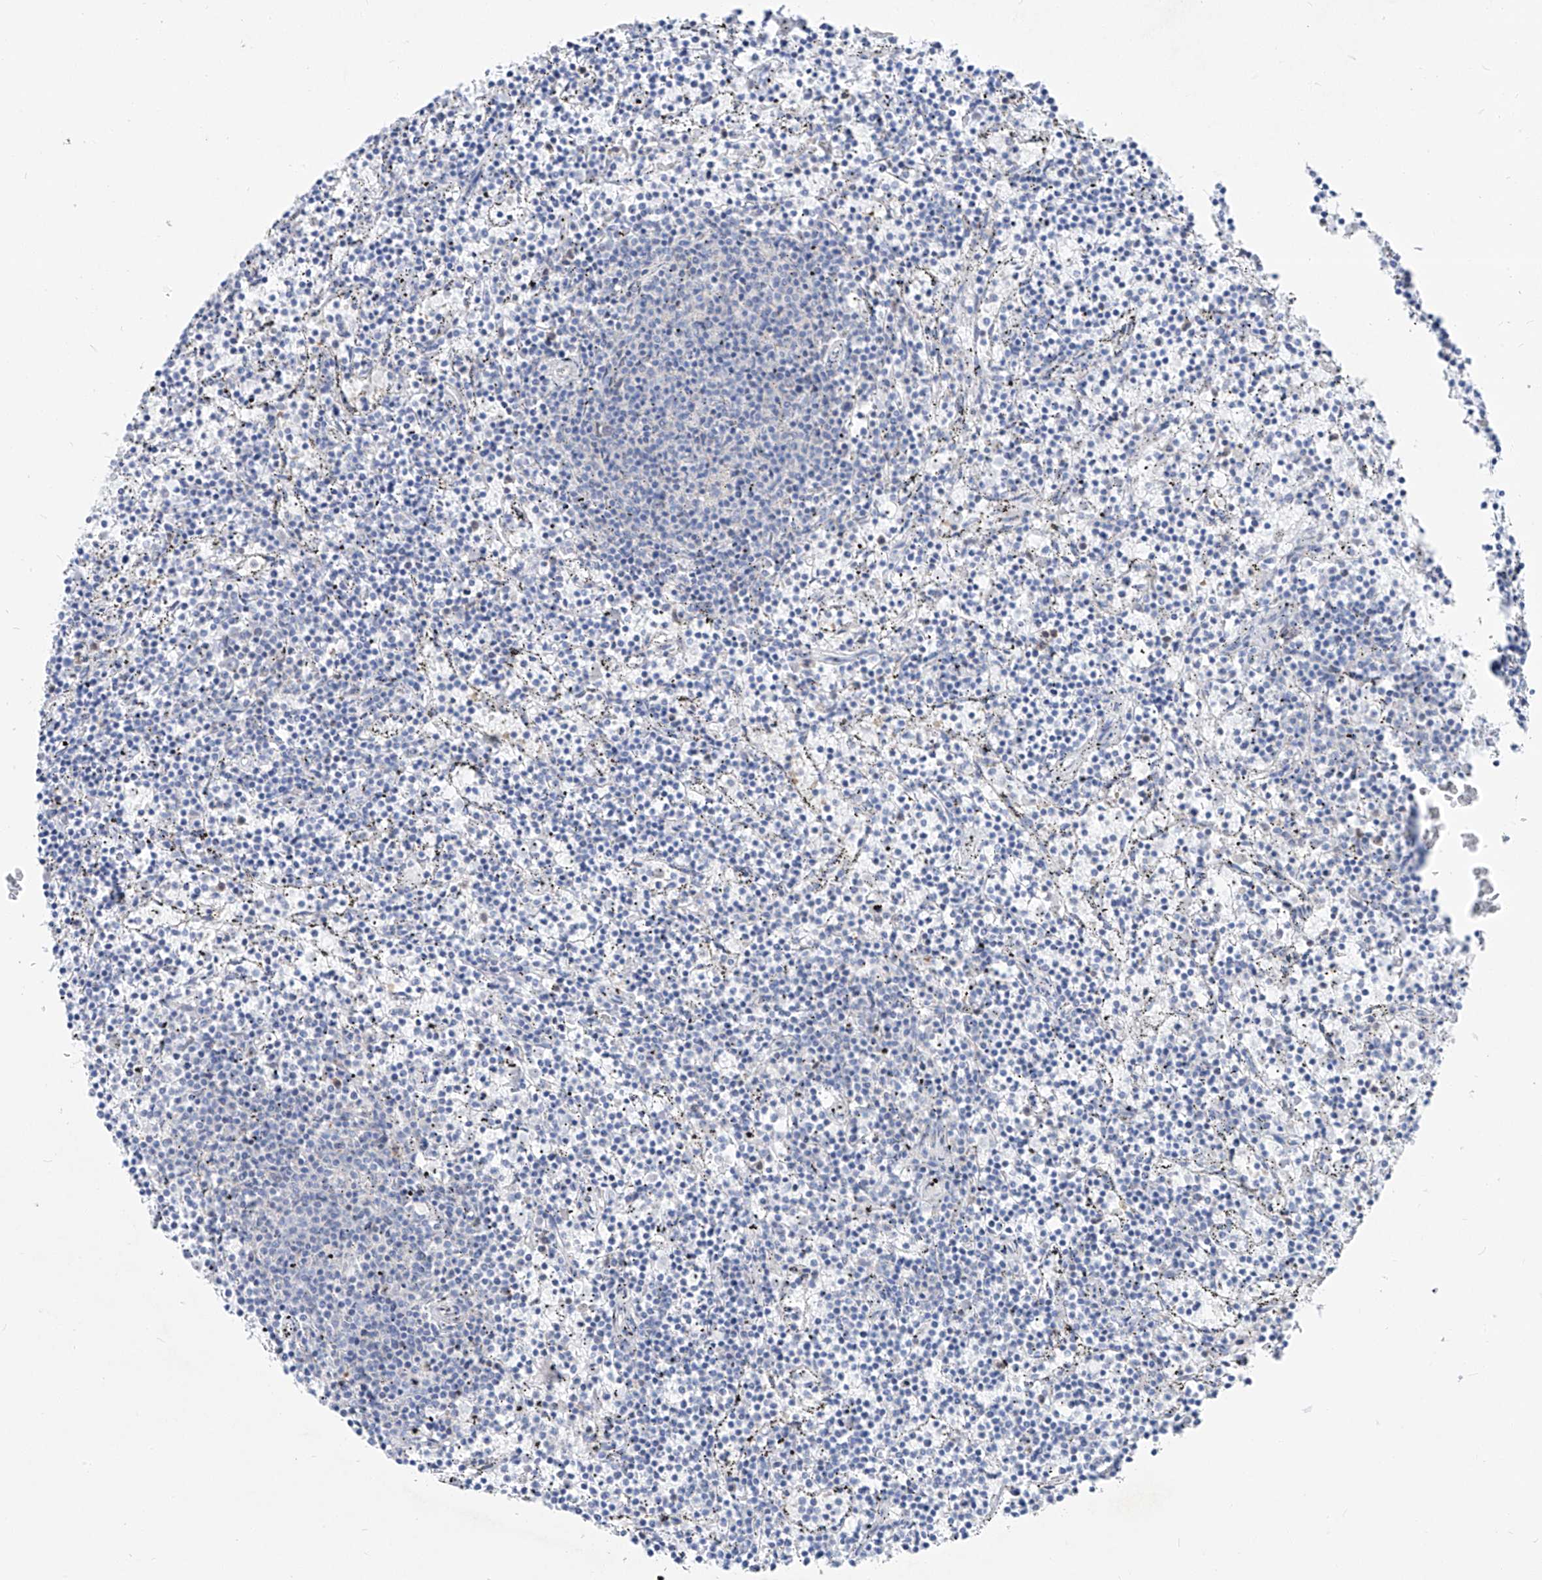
{"staining": {"intensity": "negative", "quantity": "none", "location": "none"}, "tissue": "lymphoma", "cell_type": "Tumor cells", "image_type": "cancer", "snomed": [{"axis": "morphology", "description": "Malignant lymphoma, non-Hodgkin's type, Low grade"}, {"axis": "topography", "description": "Spleen"}], "caption": "An image of human lymphoma is negative for staining in tumor cells.", "gene": "UFL1", "patient": {"sex": "female", "age": 50}}